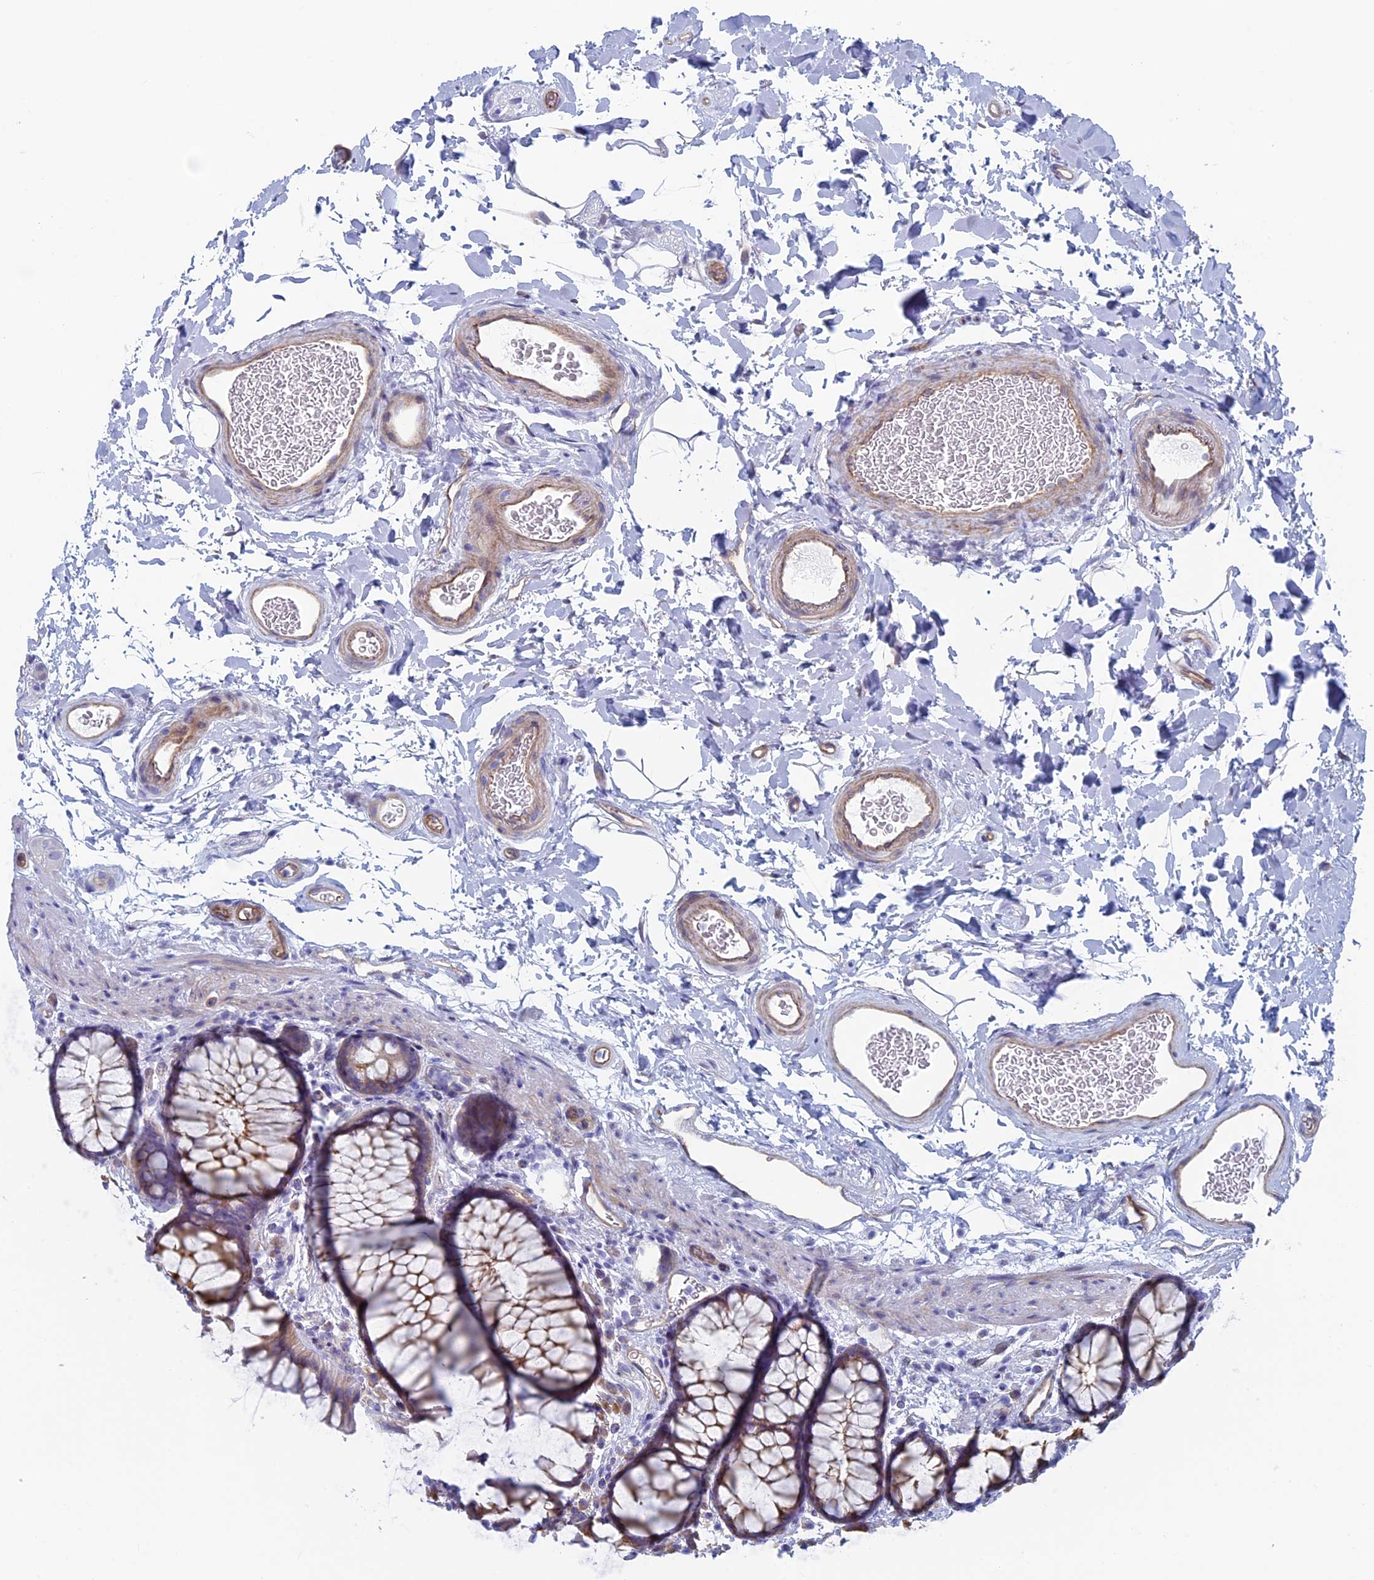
{"staining": {"intensity": "moderate", "quantity": ">75%", "location": "cytoplasmic/membranous"}, "tissue": "colon", "cell_type": "Endothelial cells", "image_type": "normal", "snomed": [{"axis": "morphology", "description": "Normal tissue, NOS"}, {"axis": "topography", "description": "Colon"}], "caption": "Moderate cytoplasmic/membranous positivity is identified in approximately >75% of endothelial cells in normal colon.", "gene": "MAGEB6", "patient": {"sex": "female", "age": 82}}